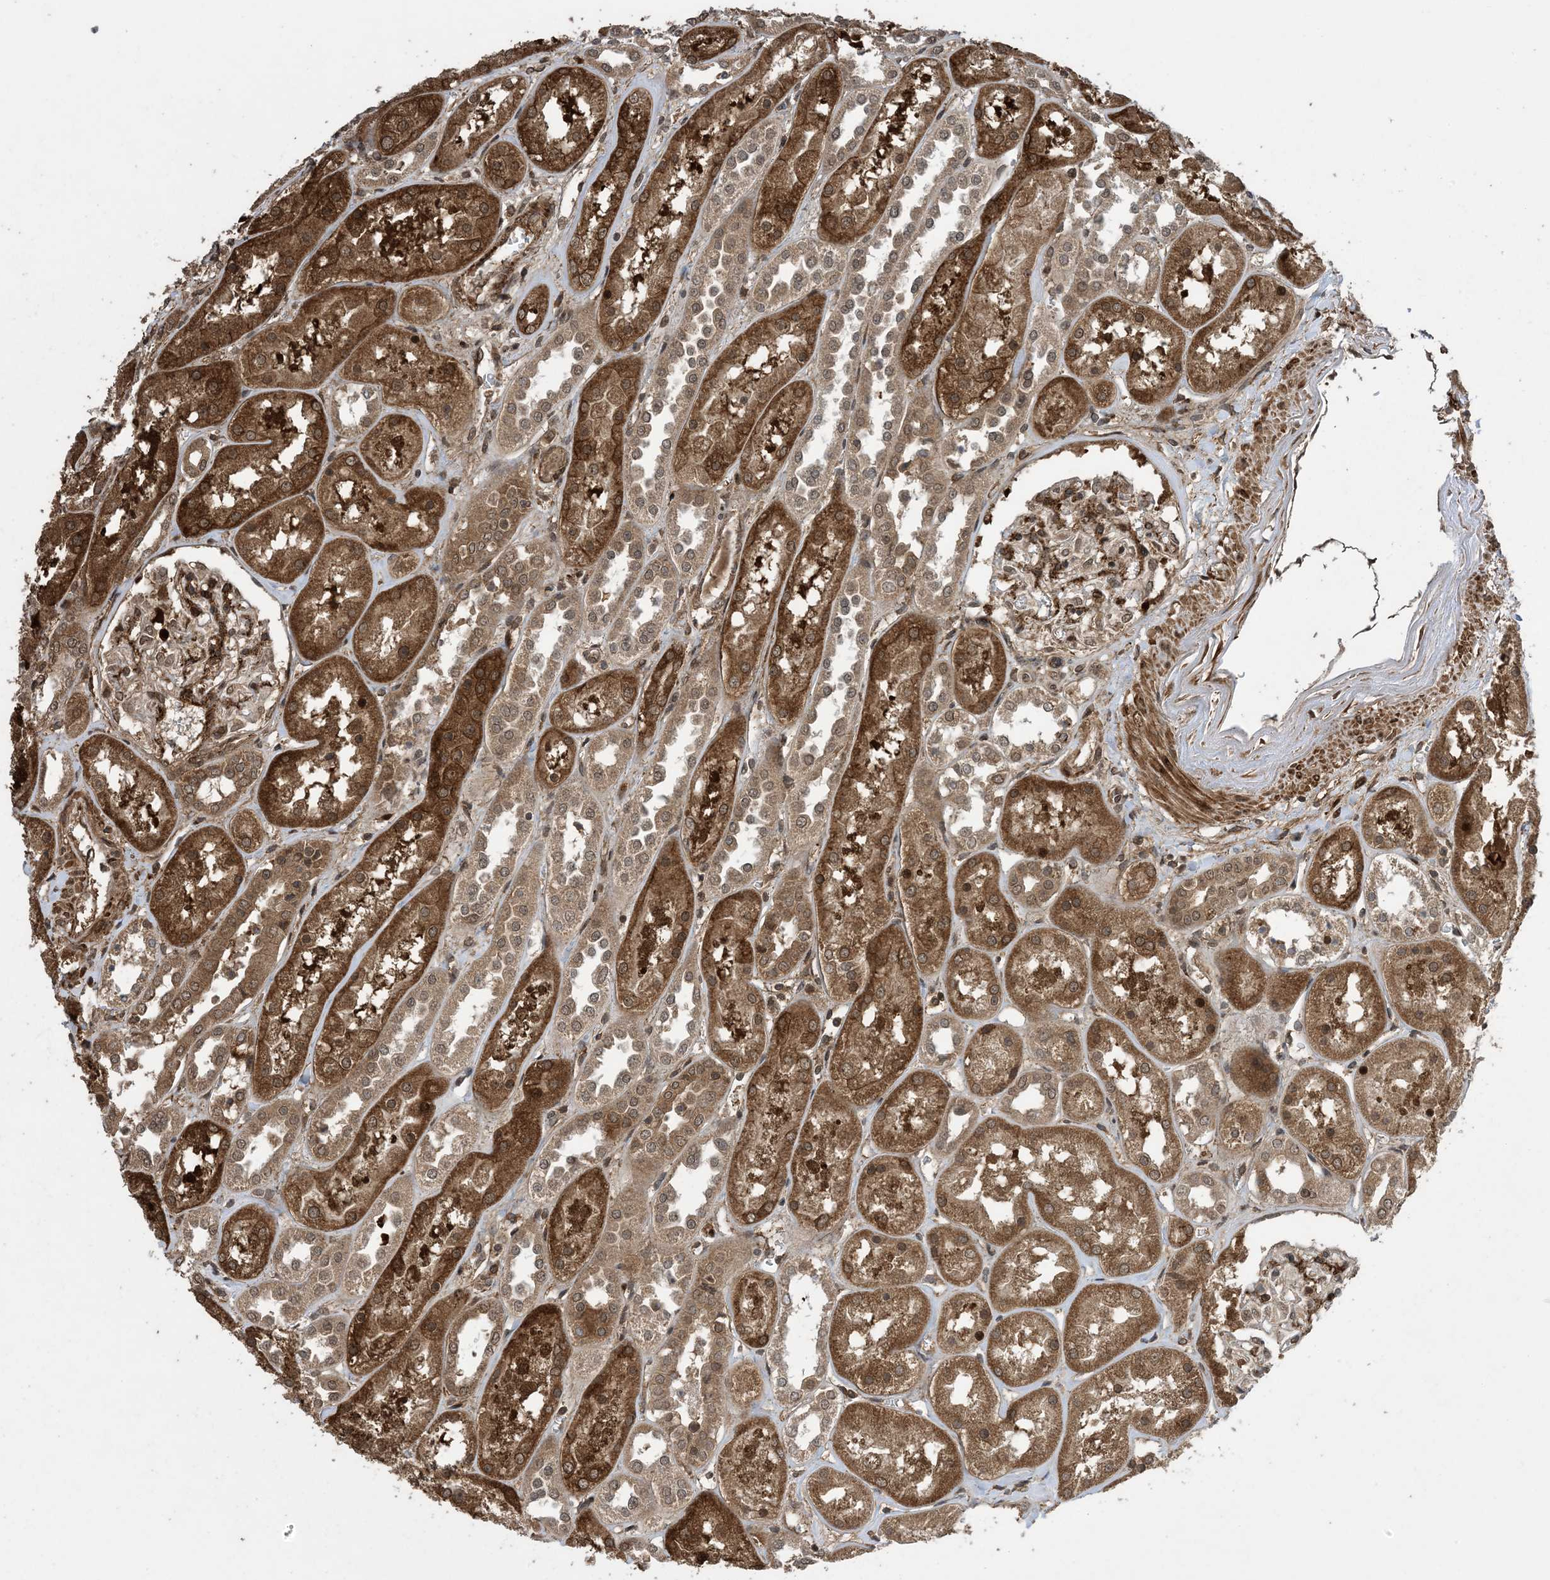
{"staining": {"intensity": "strong", "quantity": "25%-75%", "location": "cytoplasmic/membranous,nuclear"}, "tissue": "kidney", "cell_type": "Cells in glomeruli", "image_type": "normal", "snomed": [{"axis": "morphology", "description": "Normal tissue, NOS"}, {"axis": "topography", "description": "Kidney"}], "caption": "Human kidney stained for a protein (brown) demonstrates strong cytoplasmic/membranous,nuclear positive positivity in about 25%-75% of cells in glomeruli.", "gene": "ZNF511", "patient": {"sex": "male", "age": 70}}